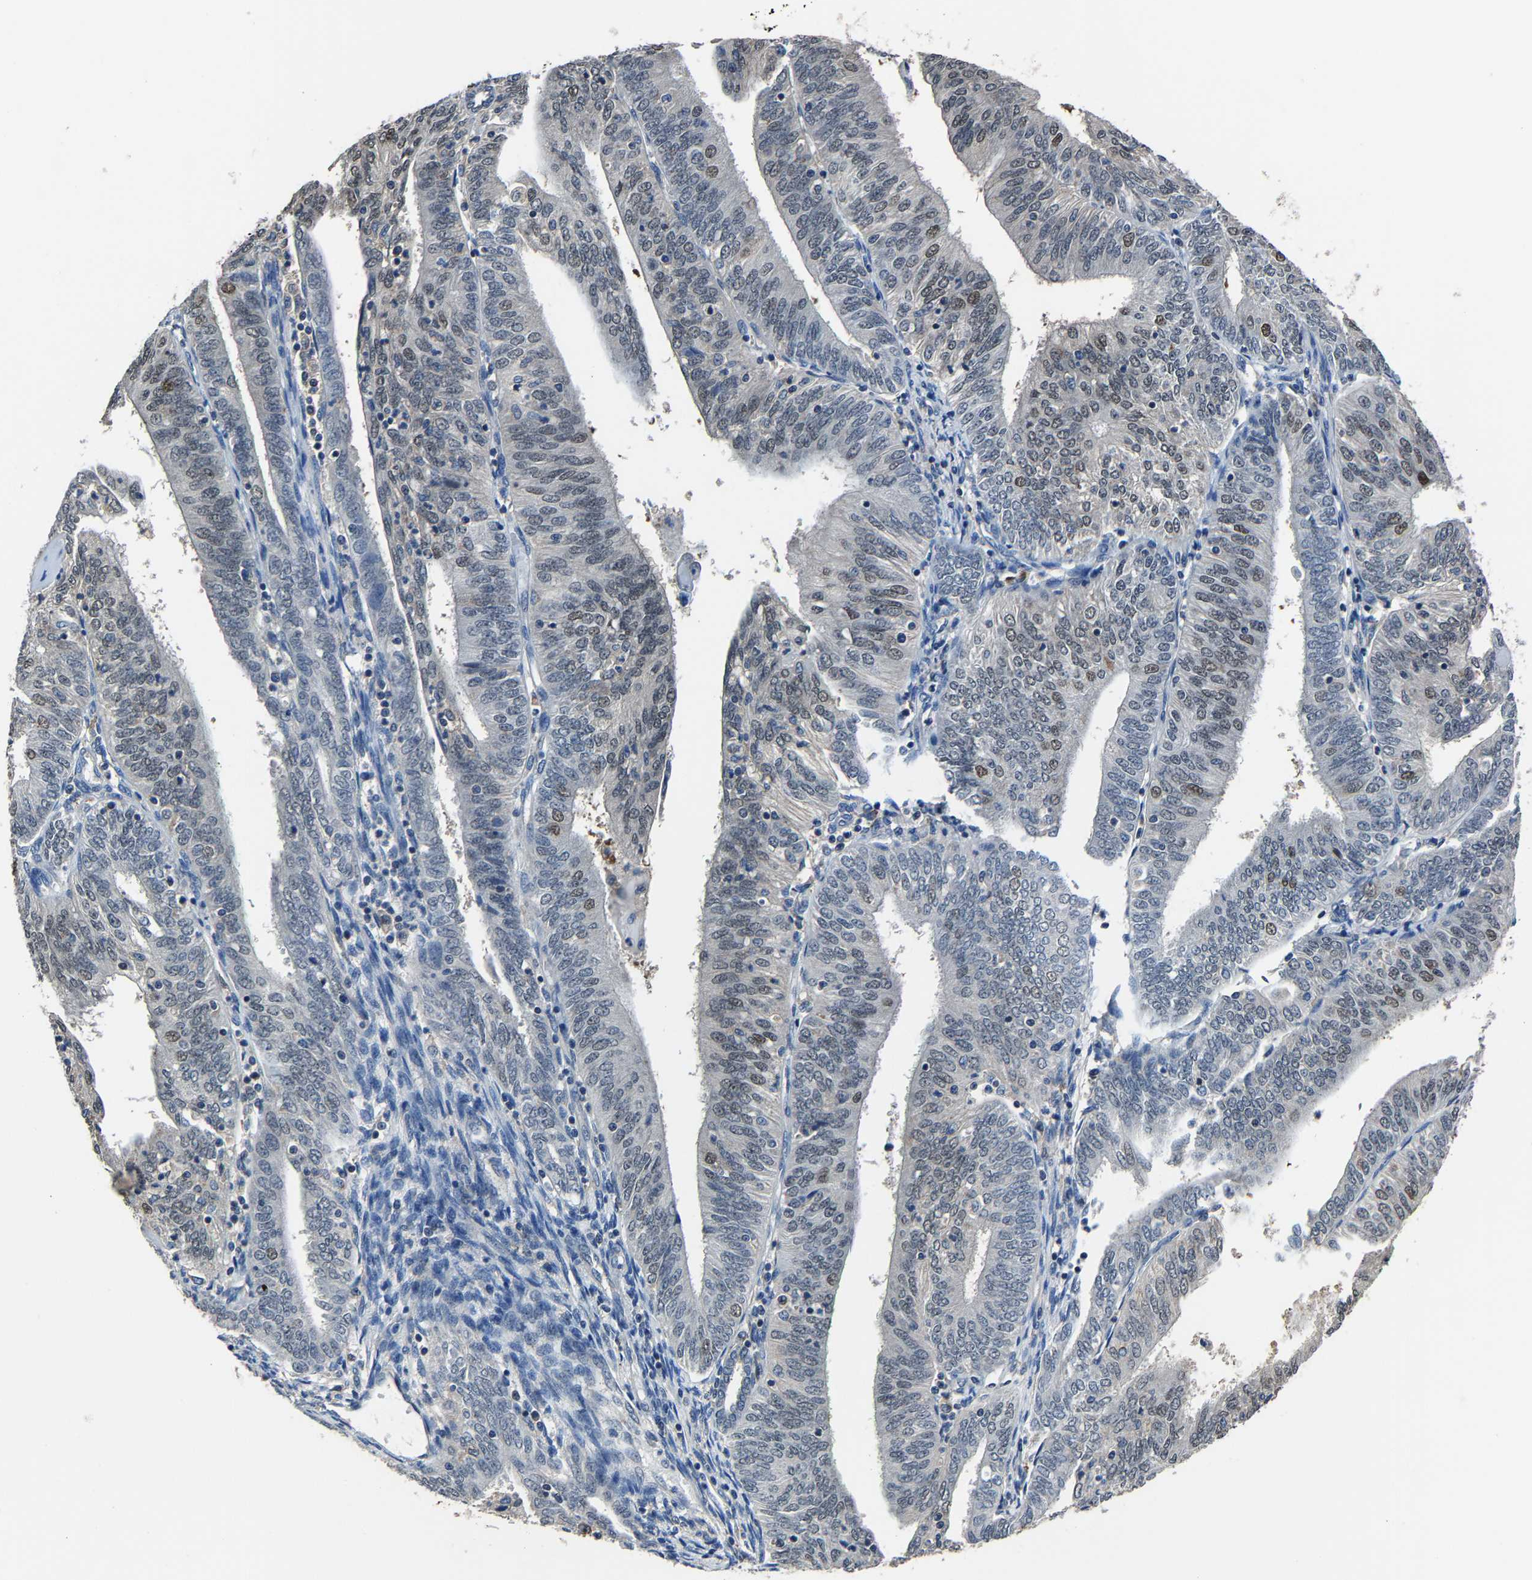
{"staining": {"intensity": "moderate", "quantity": "<25%", "location": "nuclear"}, "tissue": "endometrial cancer", "cell_type": "Tumor cells", "image_type": "cancer", "snomed": [{"axis": "morphology", "description": "Adenocarcinoma, NOS"}, {"axis": "topography", "description": "Endometrium"}], "caption": "Immunohistochemical staining of adenocarcinoma (endometrial) reveals low levels of moderate nuclear positivity in about <25% of tumor cells.", "gene": "STRBP", "patient": {"sex": "female", "age": 58}}